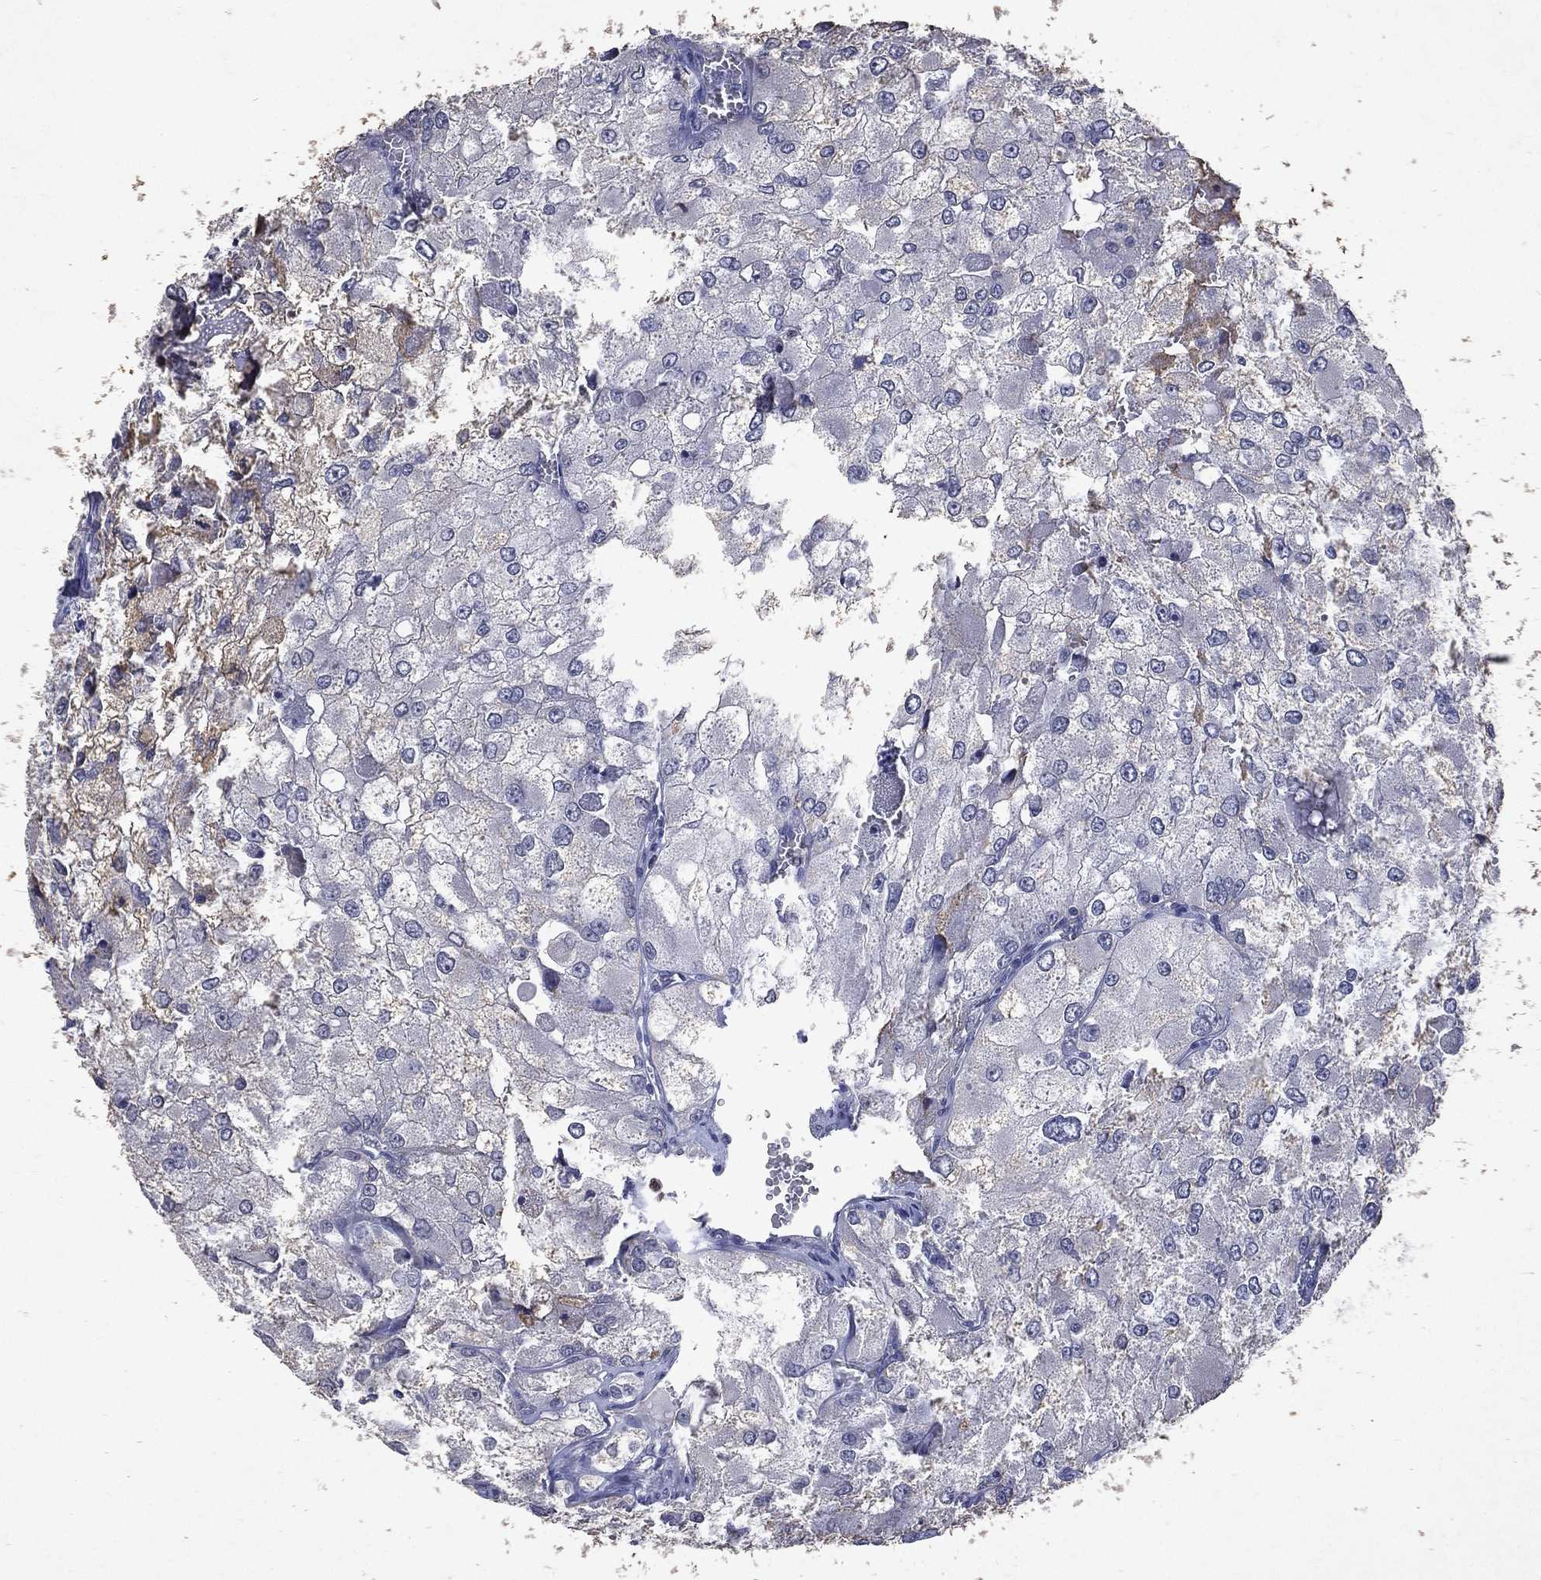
{"staining": {"intensity": "negative", "quantity": "none", "location": "none"}, "tissue": "renal cancer", "cell_type": "Tumor cells", "image_type": "cancer", "snomed": [{"axis": "morphology", "description": "Adenocarcinoma, NOS"}, {"axis": "topography", "description": "Kidney"}], "caption": "High magnification brightfield microscopy of adenocarcinoma (renal) stained with DAB (brown) and counterstained with hematoxylin (blue): tumor cells show no significant staining. (DAB (3,3'-diaminobenzidine) immunohistochemistry (IHC), high magnification).", "gene": "SLC34A2", "patient": {"sex": "female", "age": 70}}